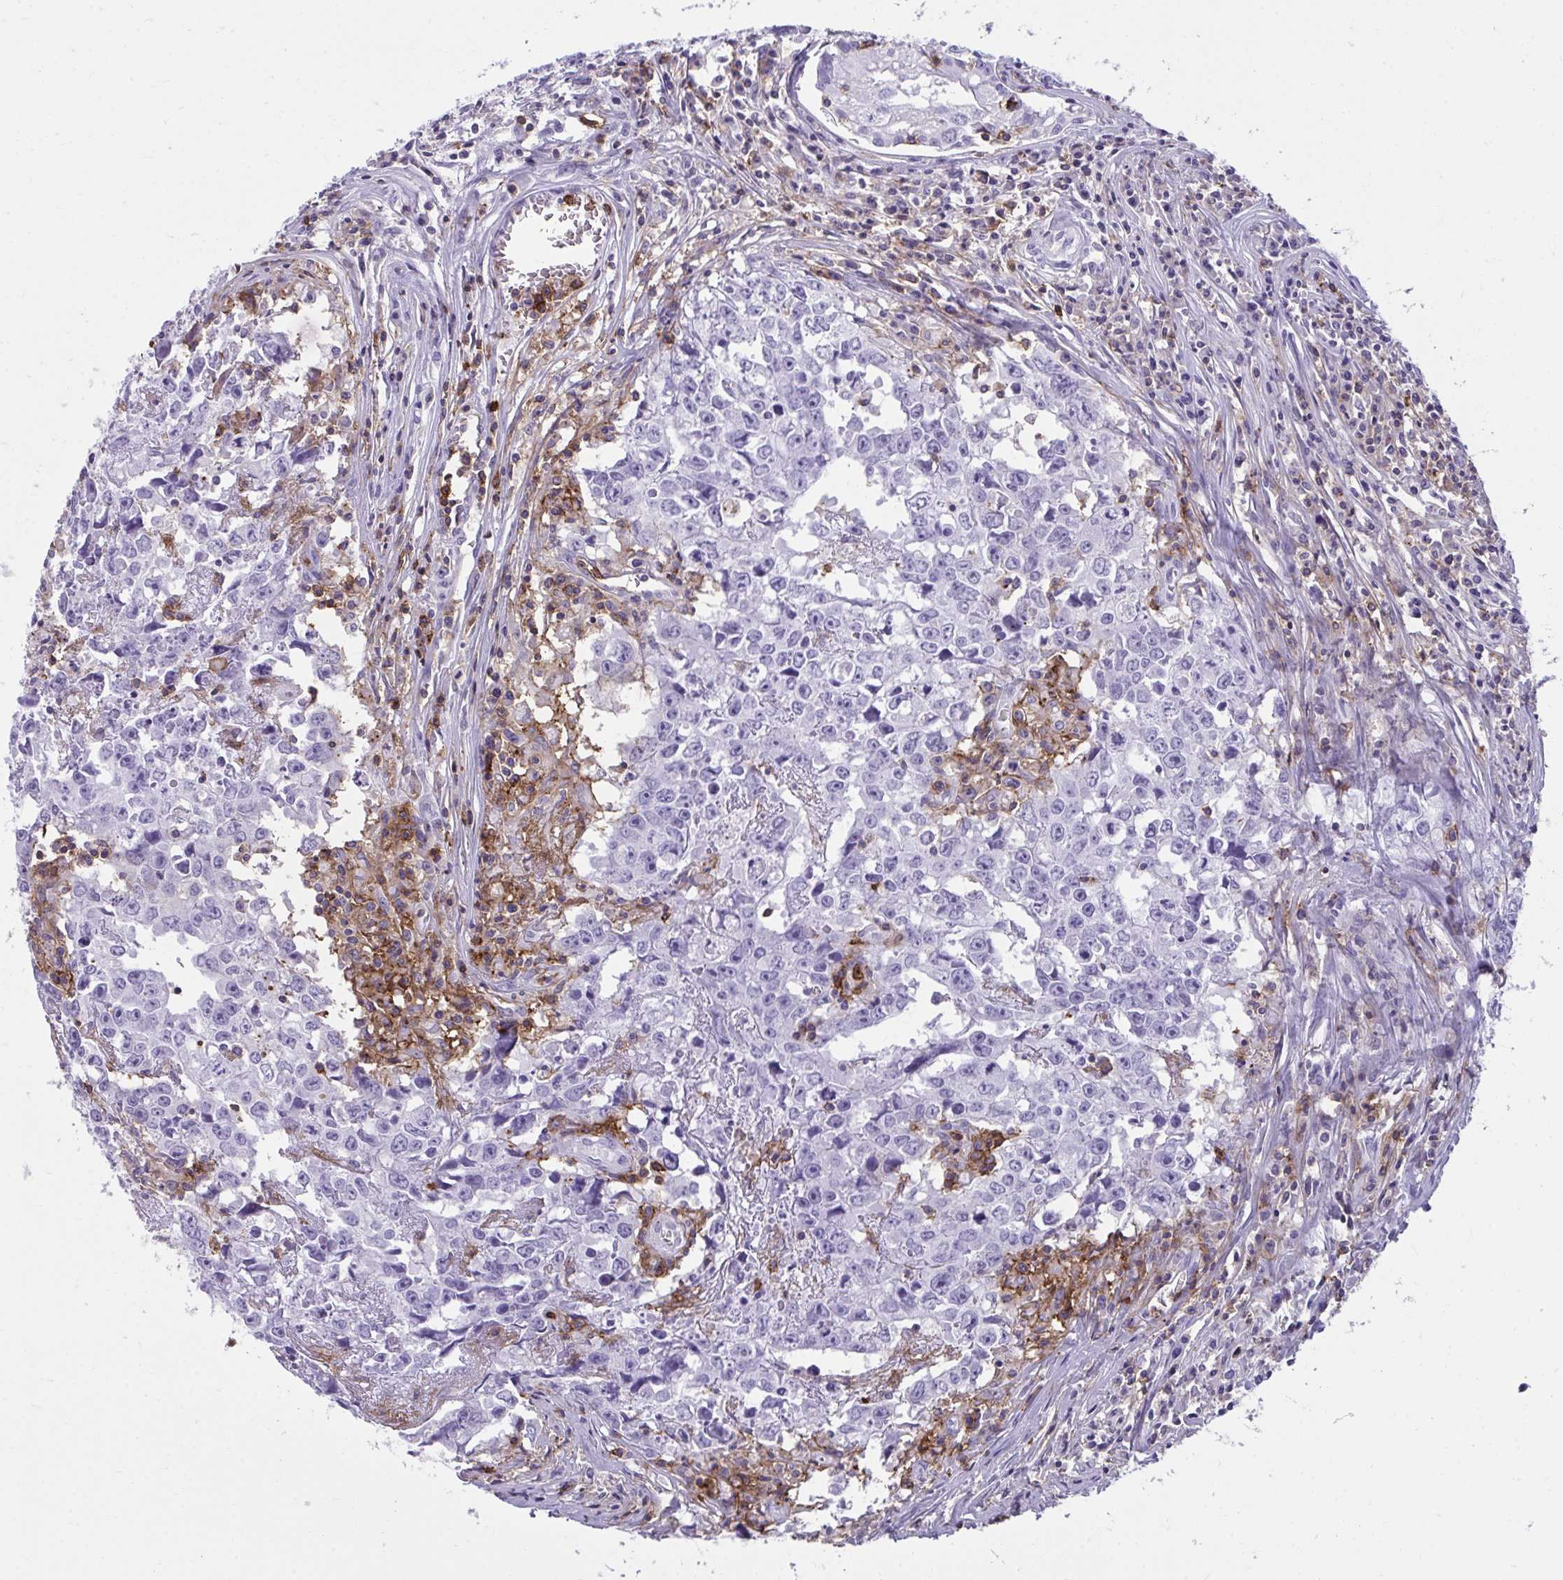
{"staining": {"intensity": "negative", "quantity": "none", "location": "none"}, "tissue": "testis cancer", "cell_type": "Tumor cells", "image_type": "cancer", "snomed": [{"axis": "morphology", "description": "Carcinoma, Embryonal, NOS"}, {"axis": "topography", "description": "Testis"}], "caption": "This is an immunohistochemistry micrograph of human embryonal carcinoma (testis). There is no positivity in tumor cells.", "gene": "SPN", "patient": {"sex": "male", "age": 22}}